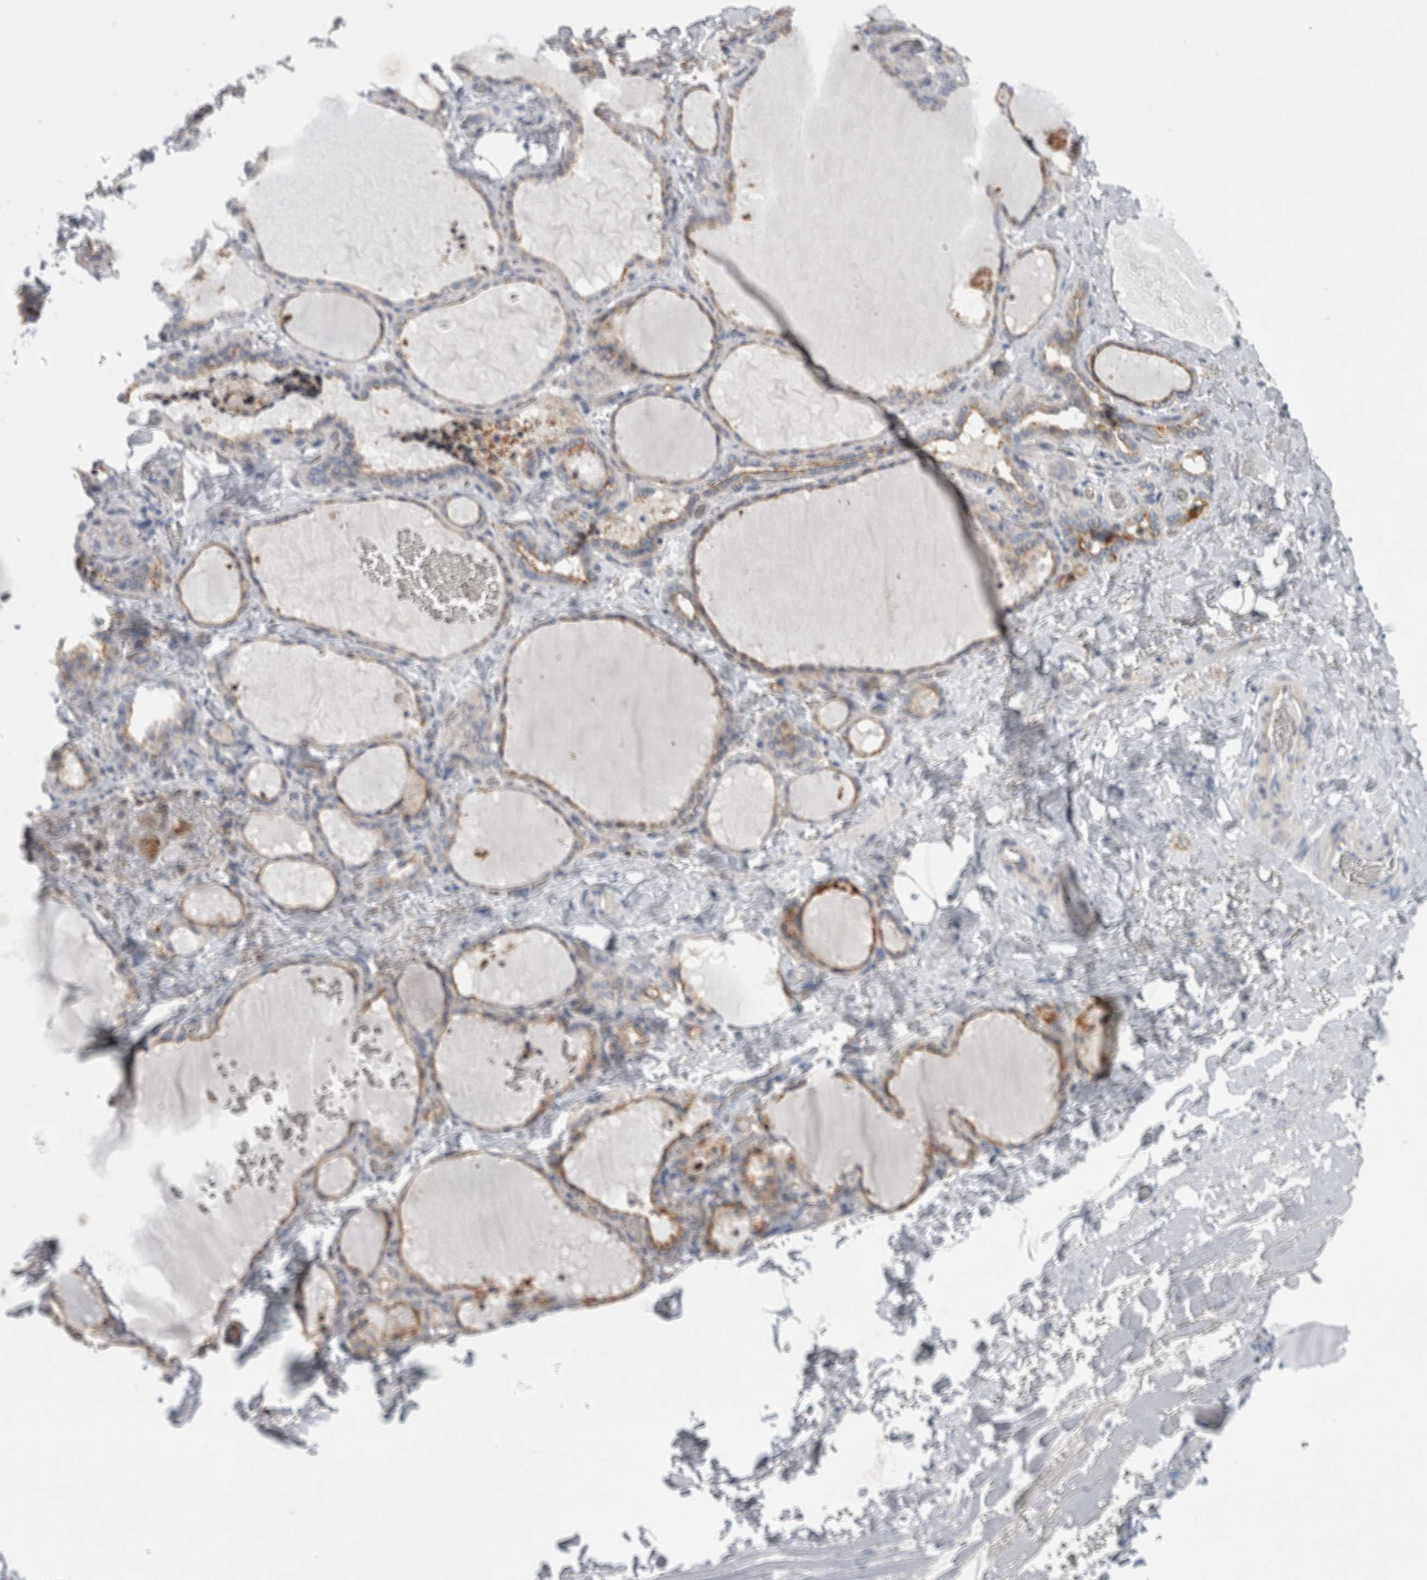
{"staining": {"intensity": "moderate", "quantity": ">75%", "location": "cytoplasmic/membranous"}, "tissue": "thyroid gland", "cell_type": "Glandular cells", "image_type": "normal", "snomed": [{"axis": "morphology", "description": "Normal tissue, NOS"}, {"axis": "topography", "description": "Thyroid gland"}], "caption": "High-magnification brightfield microscopy of normal thyroid gland stained with DAB (brown) and counterstained with hematoxylin (blue). glandular cells exhibit moderate cytoplasmic/membranous staining is present in approximately>75% of cells.", "gene": "DNAJC24", "patient": {"sex": "female", "age": 22}}